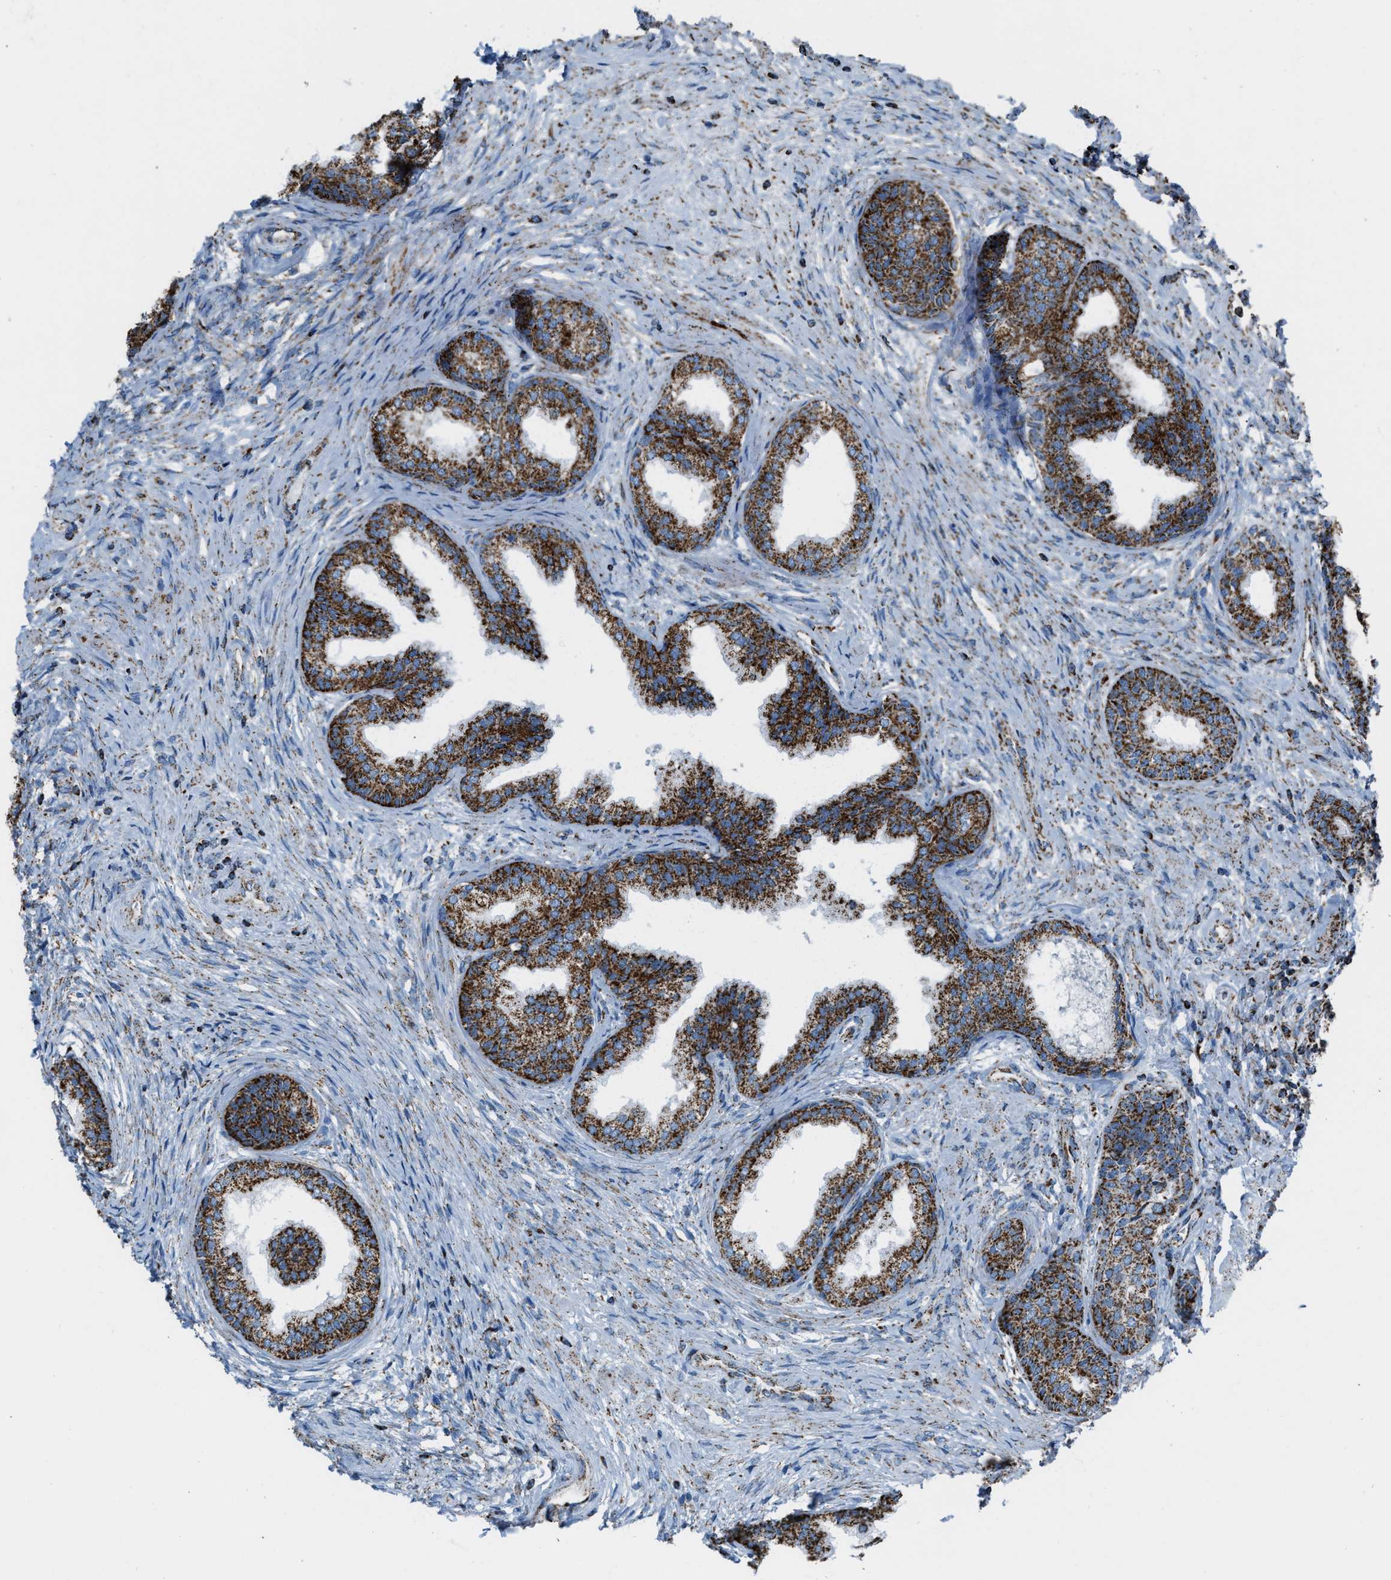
{"staining": {"intensity": "strong", "quantity": ">75%", "location": "cytoplasmic/membranous"}, "tissue": "prostate", "cell_type": "Glandular cells", "image_type": "normal", "snomed": [{"axis": "morphology", "description": "Normal tissue, NOS"}, {"axis": "topography", "description": "Prostate"}], "caption": "Immunohistochemistry staining of unremarkable prostate, which displays high levels of strong cytoplasmic/membranous positivity in about >75% of glandular cells indicating strong cytoplasmic/membranous protein positivity. The staining was performed using DAB (3,3'-diaminobenzidine) (brown) for protein detection and nuclei were counterstained in hematoxylin (blue).", "gene": "MDH2", "patient": {"sex": "male", "age": 76}}